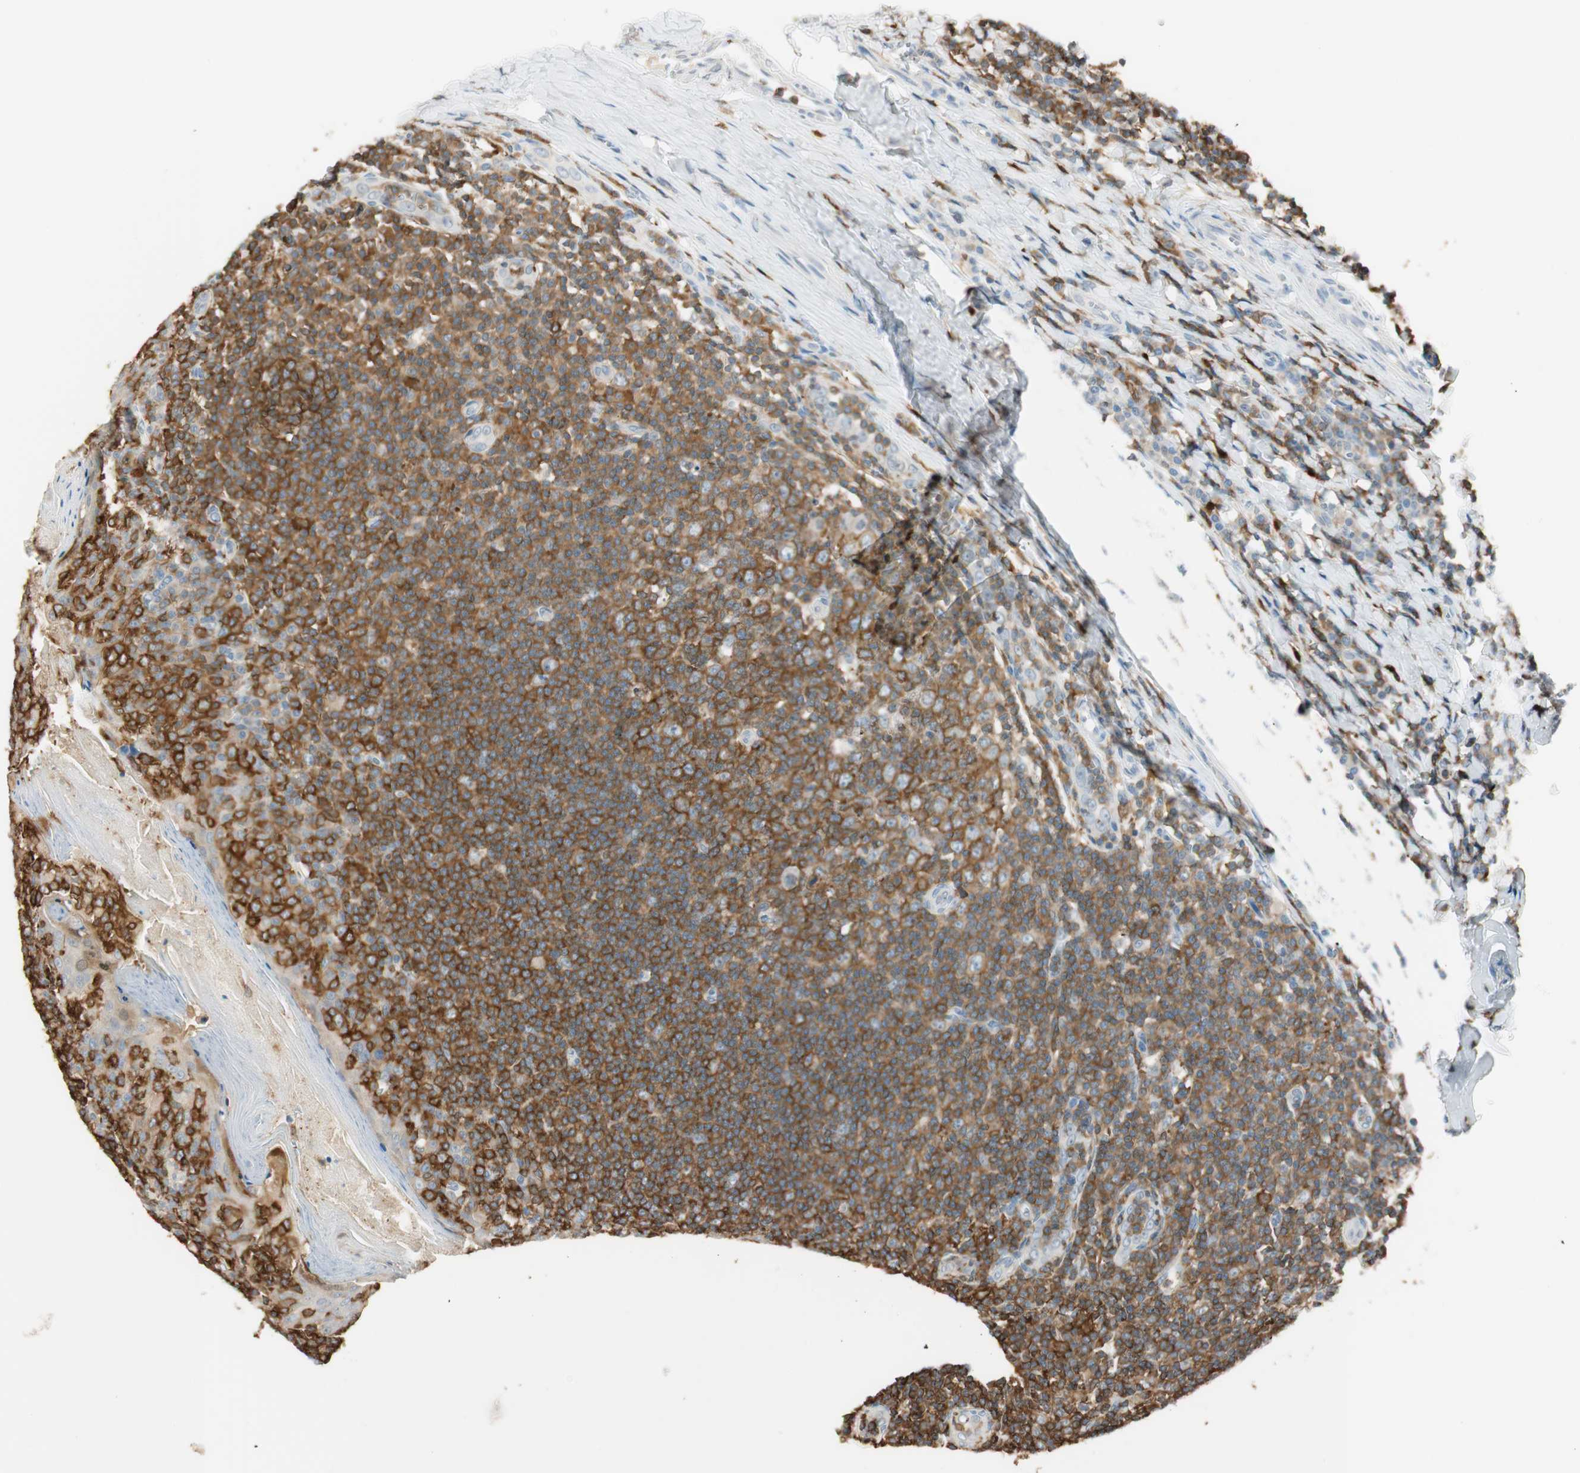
{"staining": {"intensity": "moderate", "quantity": ">75%", "location": "cytoplasmic/membranous"}, "tissue": "tonsil", "cell_type": "Germinal center cells", "image_type": "normal", "snomed": [{"axis": "morphology", "description": "Normal tissue, NOS"}, {"axis": "topography", "description": "Tonsil"}], "caption": "Immunohistochemical staining of benign tonsil displays moderate cytoplasmic/membranous protein staining in approximately >75% of germinal center cells. The staining was performed using DAB (3,3'-diaminobenzidine), with brown indicating positive protein expression. Nuclei are stained blue with hematoxylin.", "gene": "HPGD", "patient": {"sex": "male", "age": 31}}